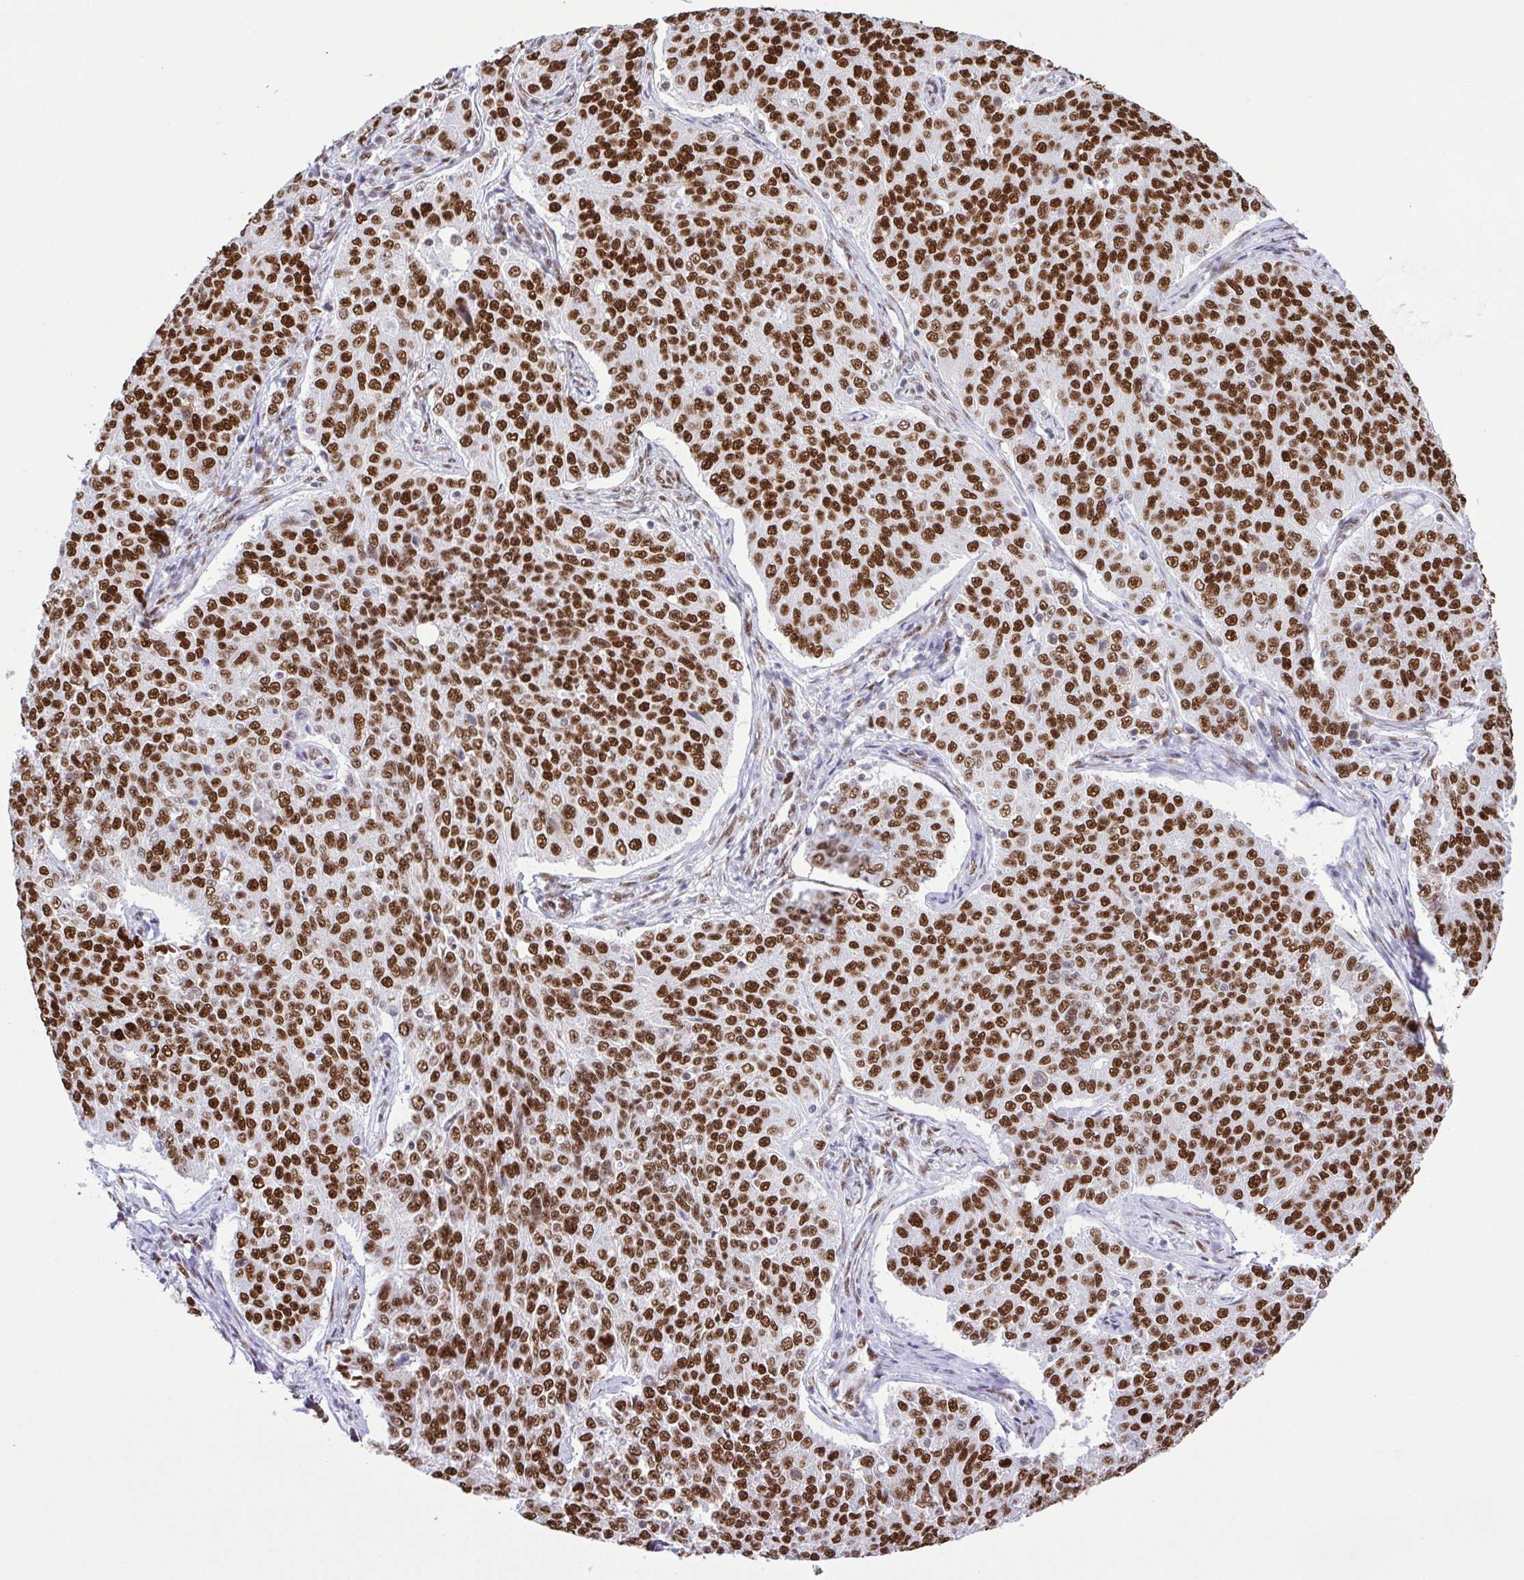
{"staining": {"intensity": "strong", "quantity": ">75%", "location": "nuclear"}, "tissue": "endometrial cancer", "cell_type": "Tumor cells", "image_type": "cancer", "snomed": [{"axis": "morphology", "description": "Adenocarcinoma, NOS"}, {"axis": "topography", "description": "Endometrium"}], "caption": "A photomicrograph showing strong nuclear positivity in about >75% of tumor cells in endometrial cancer, as visualized by brown immunohistochemical staining.", "gene": "TRIM28", "patient": {"sex": "female", "age": 43}}